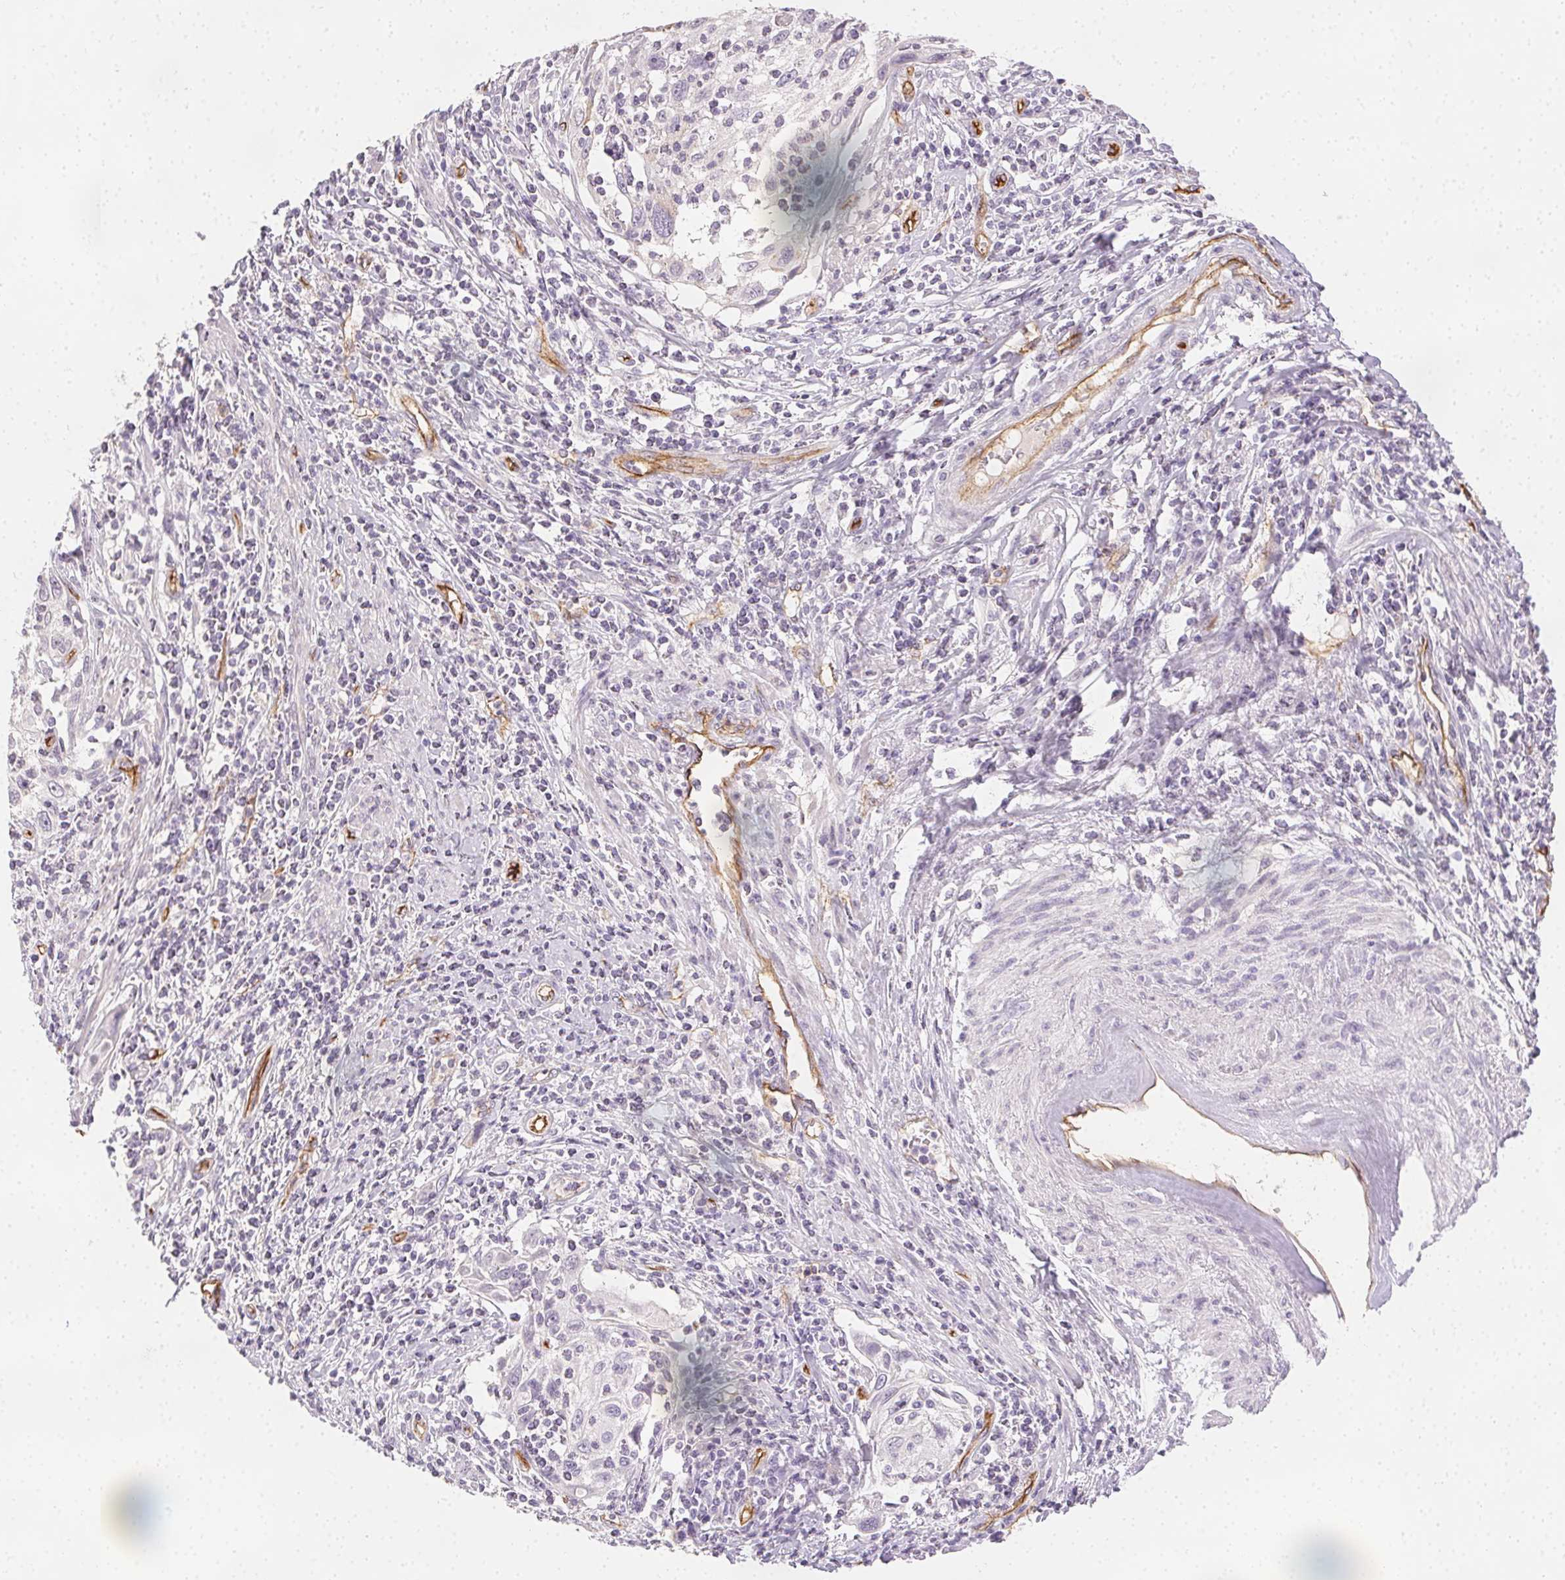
{"staining": {"intensity": "negative", "quantity": "none", "location": "none"}, "tissue": "cervical cancer", "cell_type": "Tumor cells", "image_type": "cancer", "snomed": [{"axis": "morphology", "description": "Squamous cell carcinoma, NOS"}, {"axis": "topography", "description": "Cervix"}], "caption": "This is an IHC photomicrograph of human cervical cancer (squamous cell carcinoma). There is no positivity in tumor cells.", "gene": "PODXL", "patient": {"sex": "female", "age": 70}}